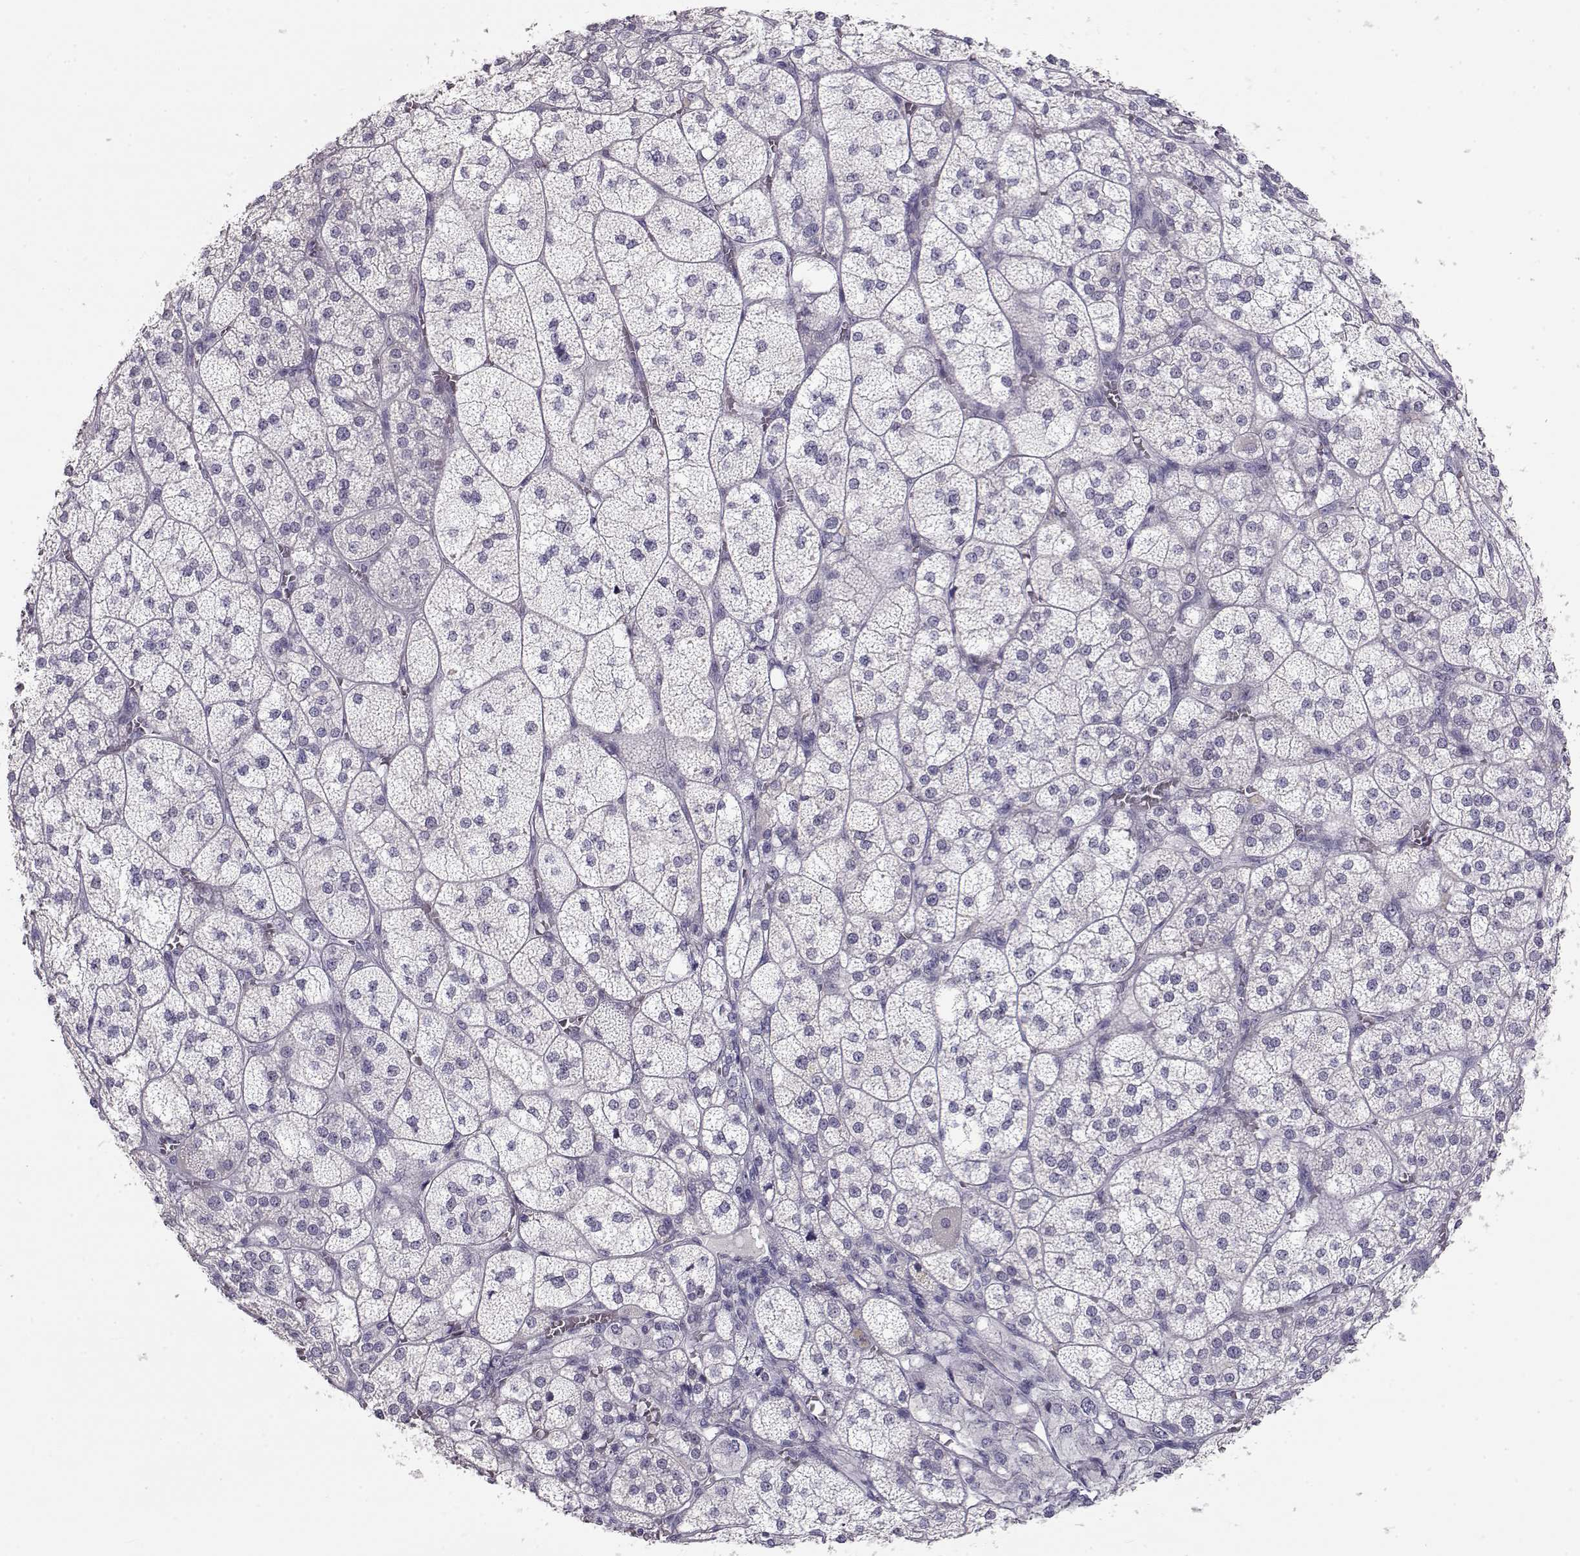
{"staining": {"intensity": "negative", "quantity": "none", "location": "none"}, "tissue": "adrenal gland", "cell_type": "Glandular cells", "image_type": "normal", "snomed": [{"axis": "morphology", "description": "Normal tissue, NOS"}, {"axis": "topography", "description": "Adrenal gland"}], "caption": "DAB immunohistochemical staining of normal human adrenal gland reveals no significant staining in glandular cells. (DAB IHC with hematoxylin counter stain).", "gene": "LAMB3", "patient": {"sex": "female", "age": 60}}